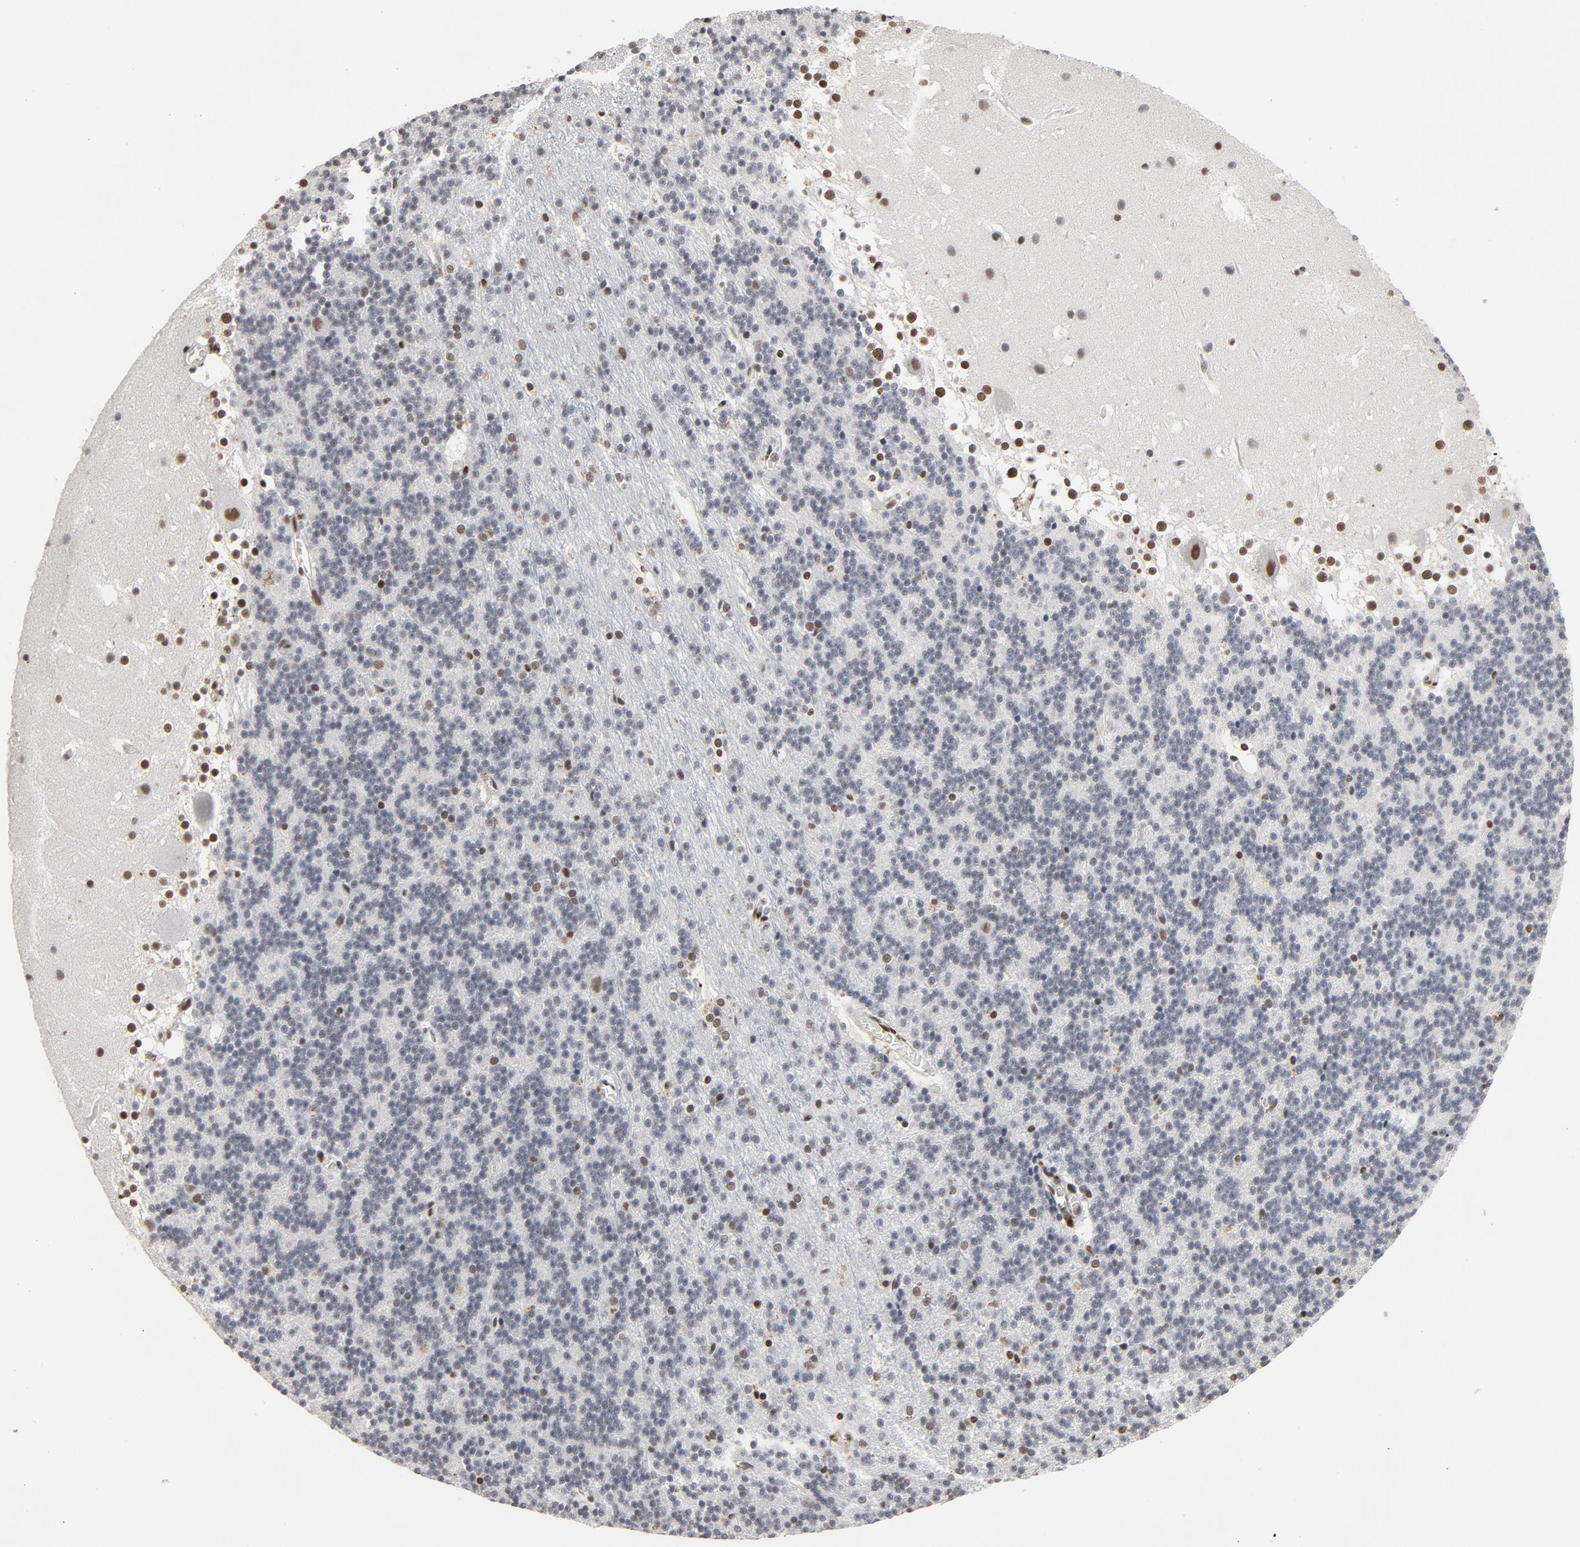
{"staining": {"intensity": "moderate", "quantity": "<25%", "location": "nuclear"}, "tissue": "cerebellum", "cell_type": "Cells in granular layer", "image_type": "normal", "snomed": [{"axis": "morphology", "description": "Normal tissue, NOS"}, {"axis": "topography", "description": "Cerebellum"}], "caption": "Immunohistochemistry (IHC) of normal human cerebellum shows low levels of moderate nuclear positivity in about <25% of cells in granular layer.", "gene": "MRE11", "patient": {"sex": "female", "age": 19}}